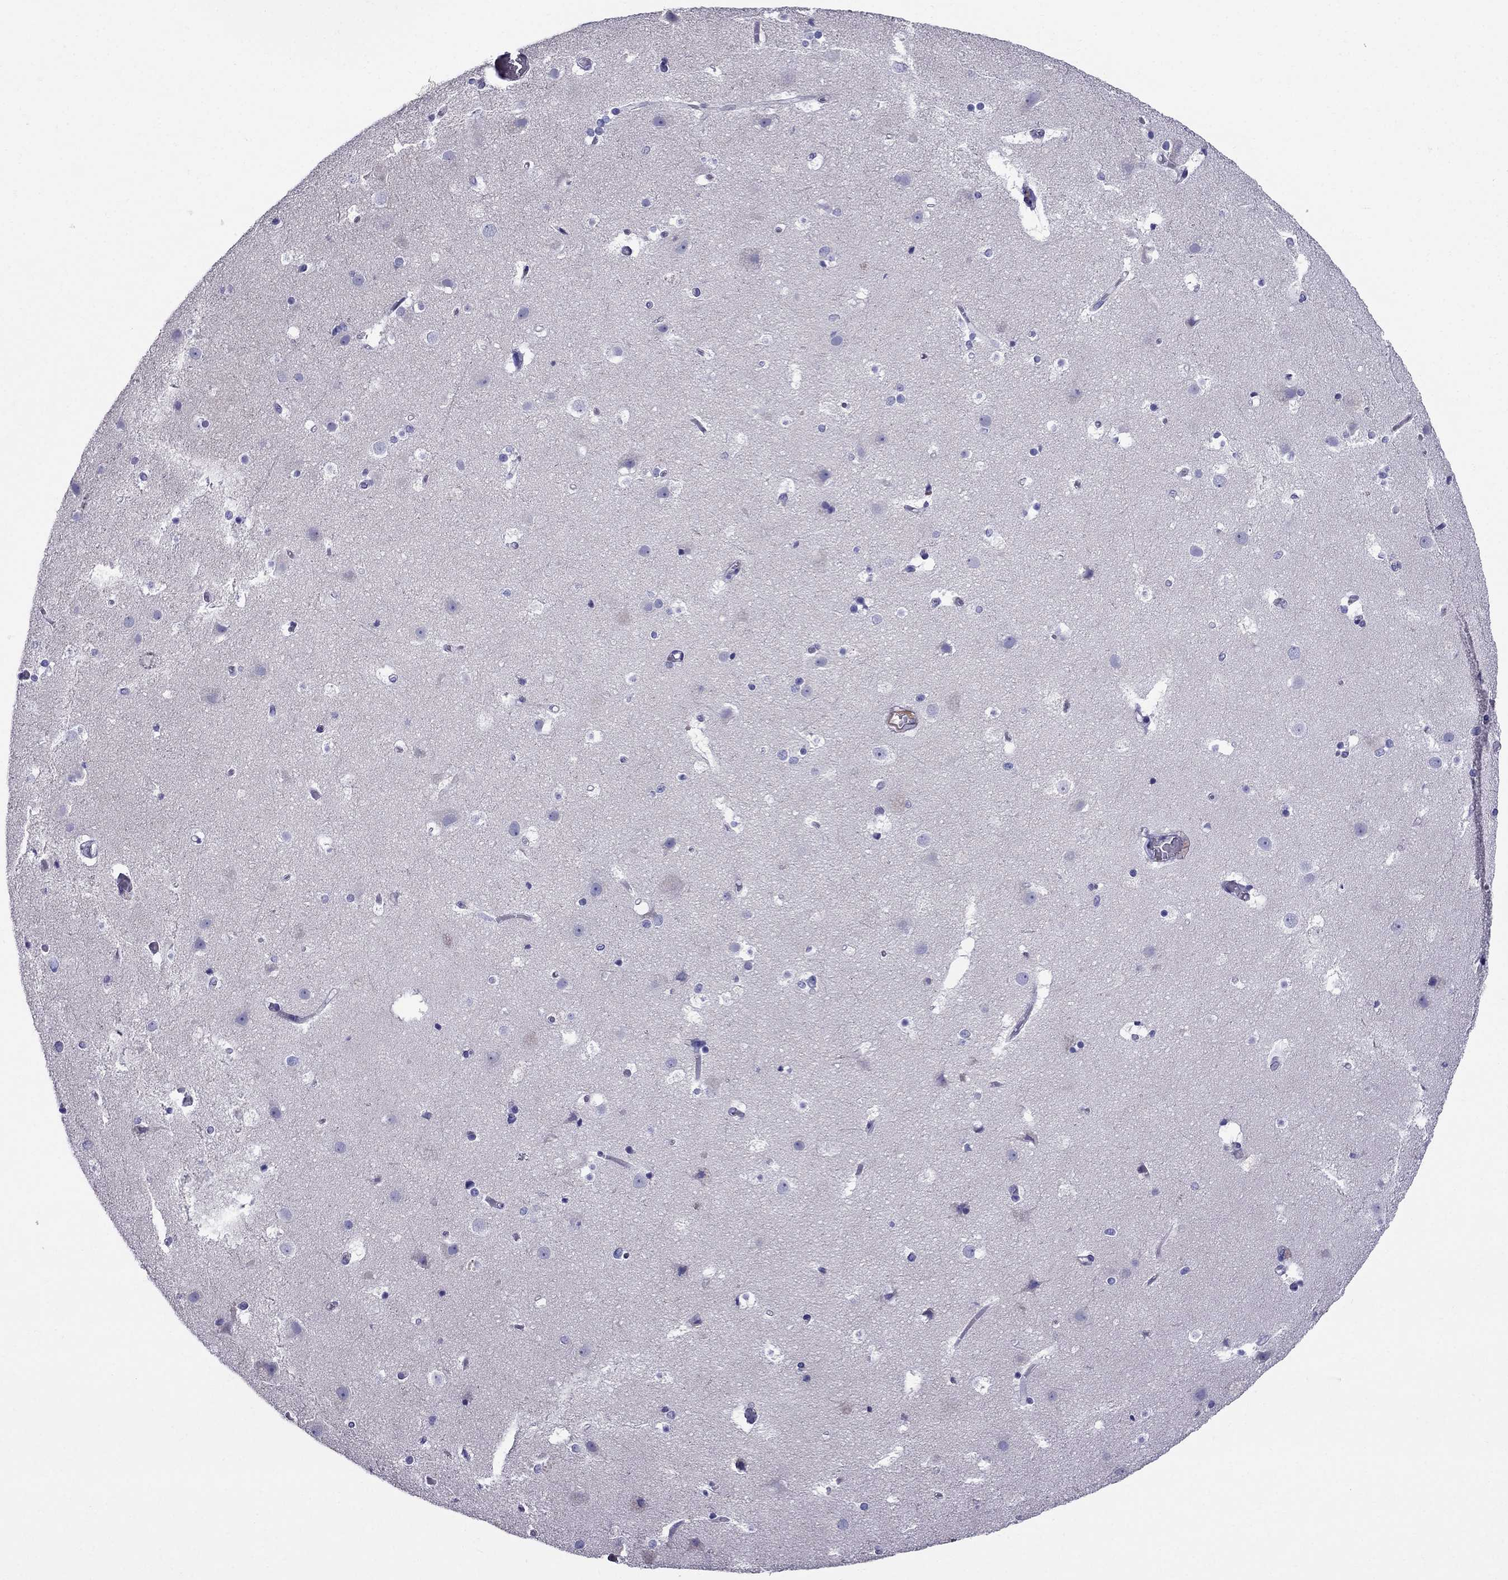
{"staining": {"intensity": "negative", "quantity": "none", "location": "none"}, "tissue": "cerebral cortex", "cell_type": "Endothelial cells", "image_type": "normal", "snomed": [{"axis": "morphology", "description": "Normal tissue, NOS"}, {"axis": "topography", "description": "Cerebral cortex"}], "caption": "Immunohistochemical staining of unremarkable human cerebral cortex displays no significant staining in endothelial cells.", "gene": "GPR50", "patient": {"sex": "female", "age": 52}}